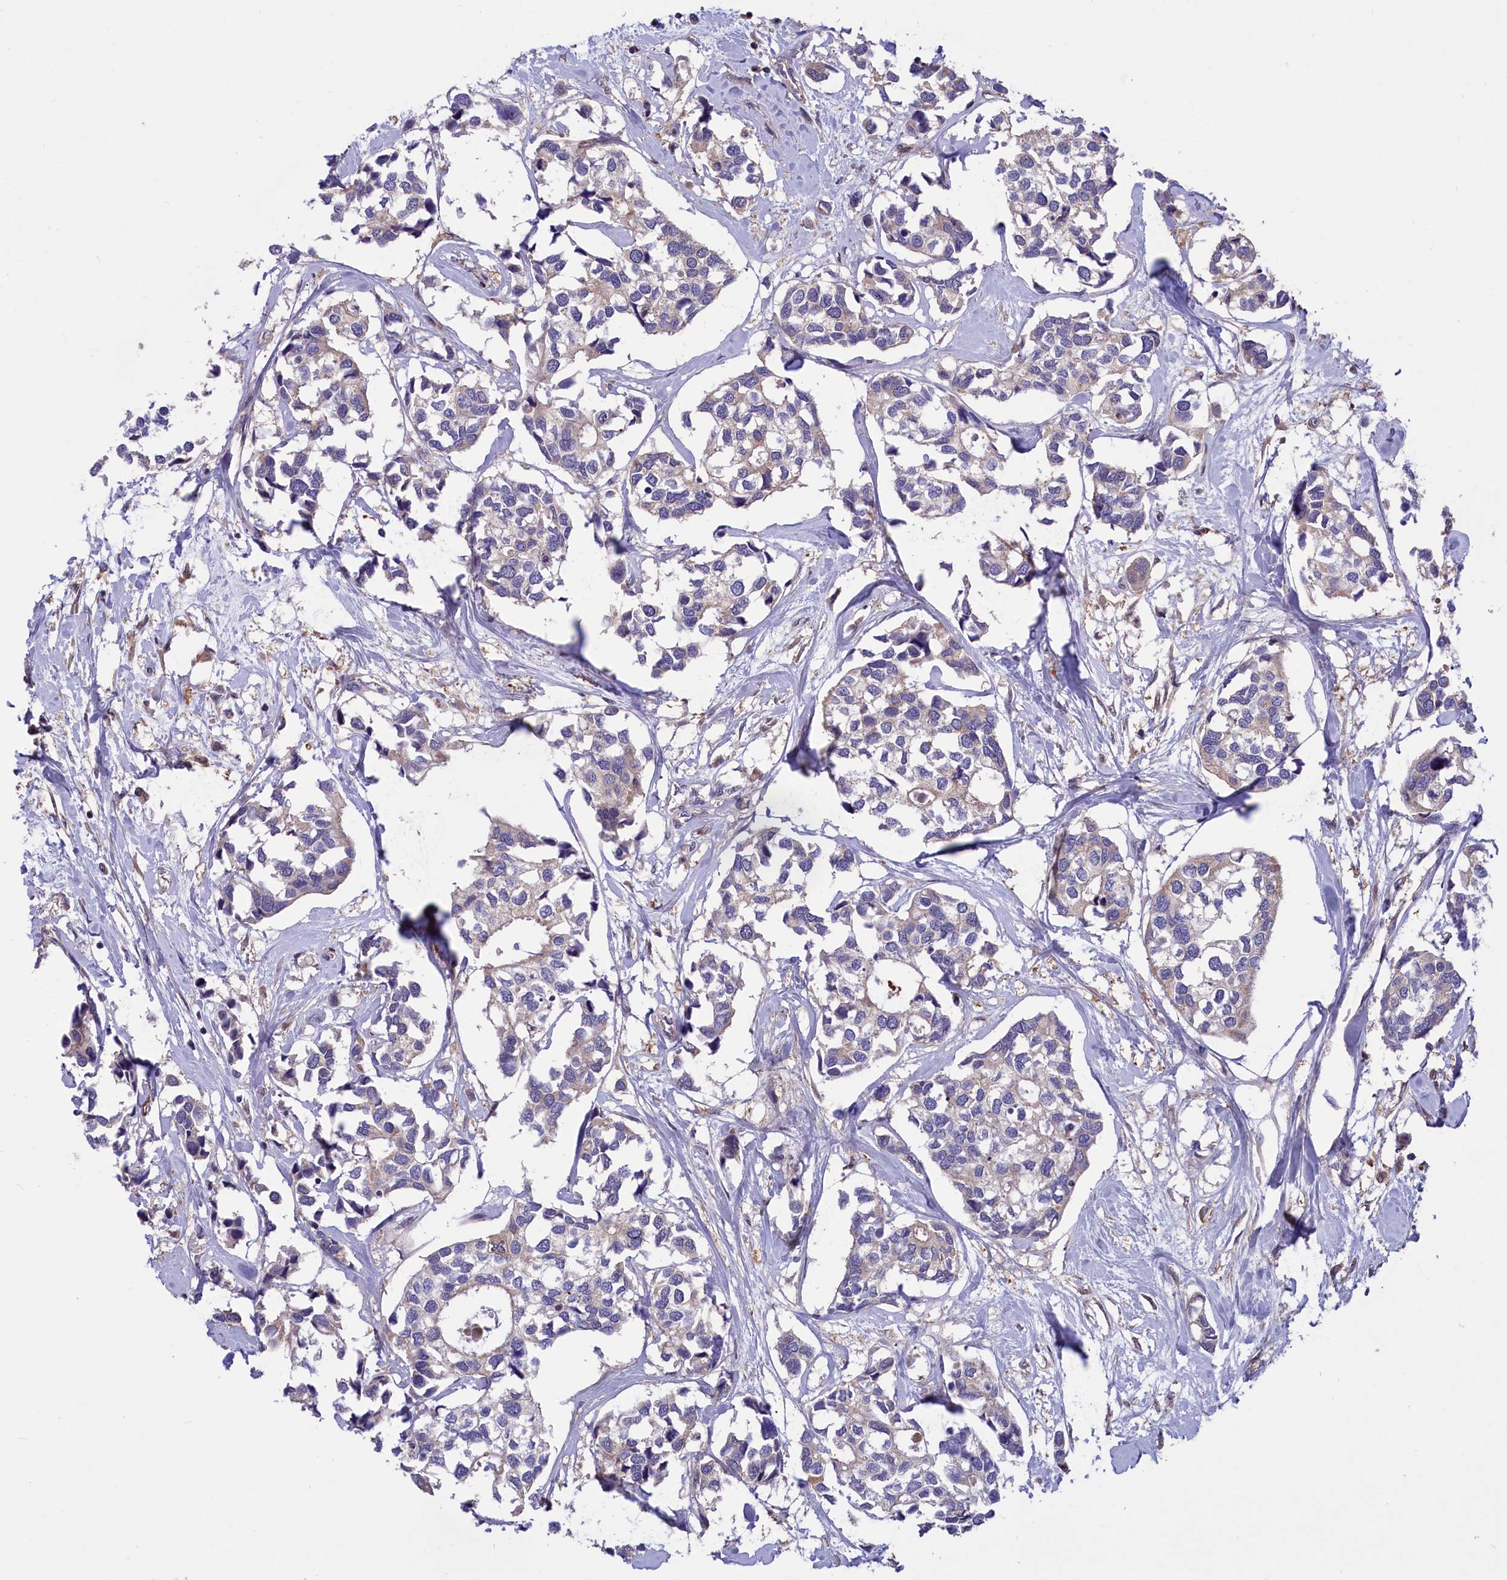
{"staining": {"intensity": "weak", "quantity": "<25%", "location": "cytoplasmic/membranous"}, "tissue": "breast cancer", "cell_type": "Tumor cells", "image_type": "cancer", "snomed": [{"axis": "morphology", "description": "Duct carcinoma"}, {"axis": "topography", "description": "Breast"}], "caption": "Human breast cancer stained for a protein using IHC demonstrates no positivity in tumor cells.", "gene": "AMDHD2", "patient": {"sex": "female", "age": 83}}